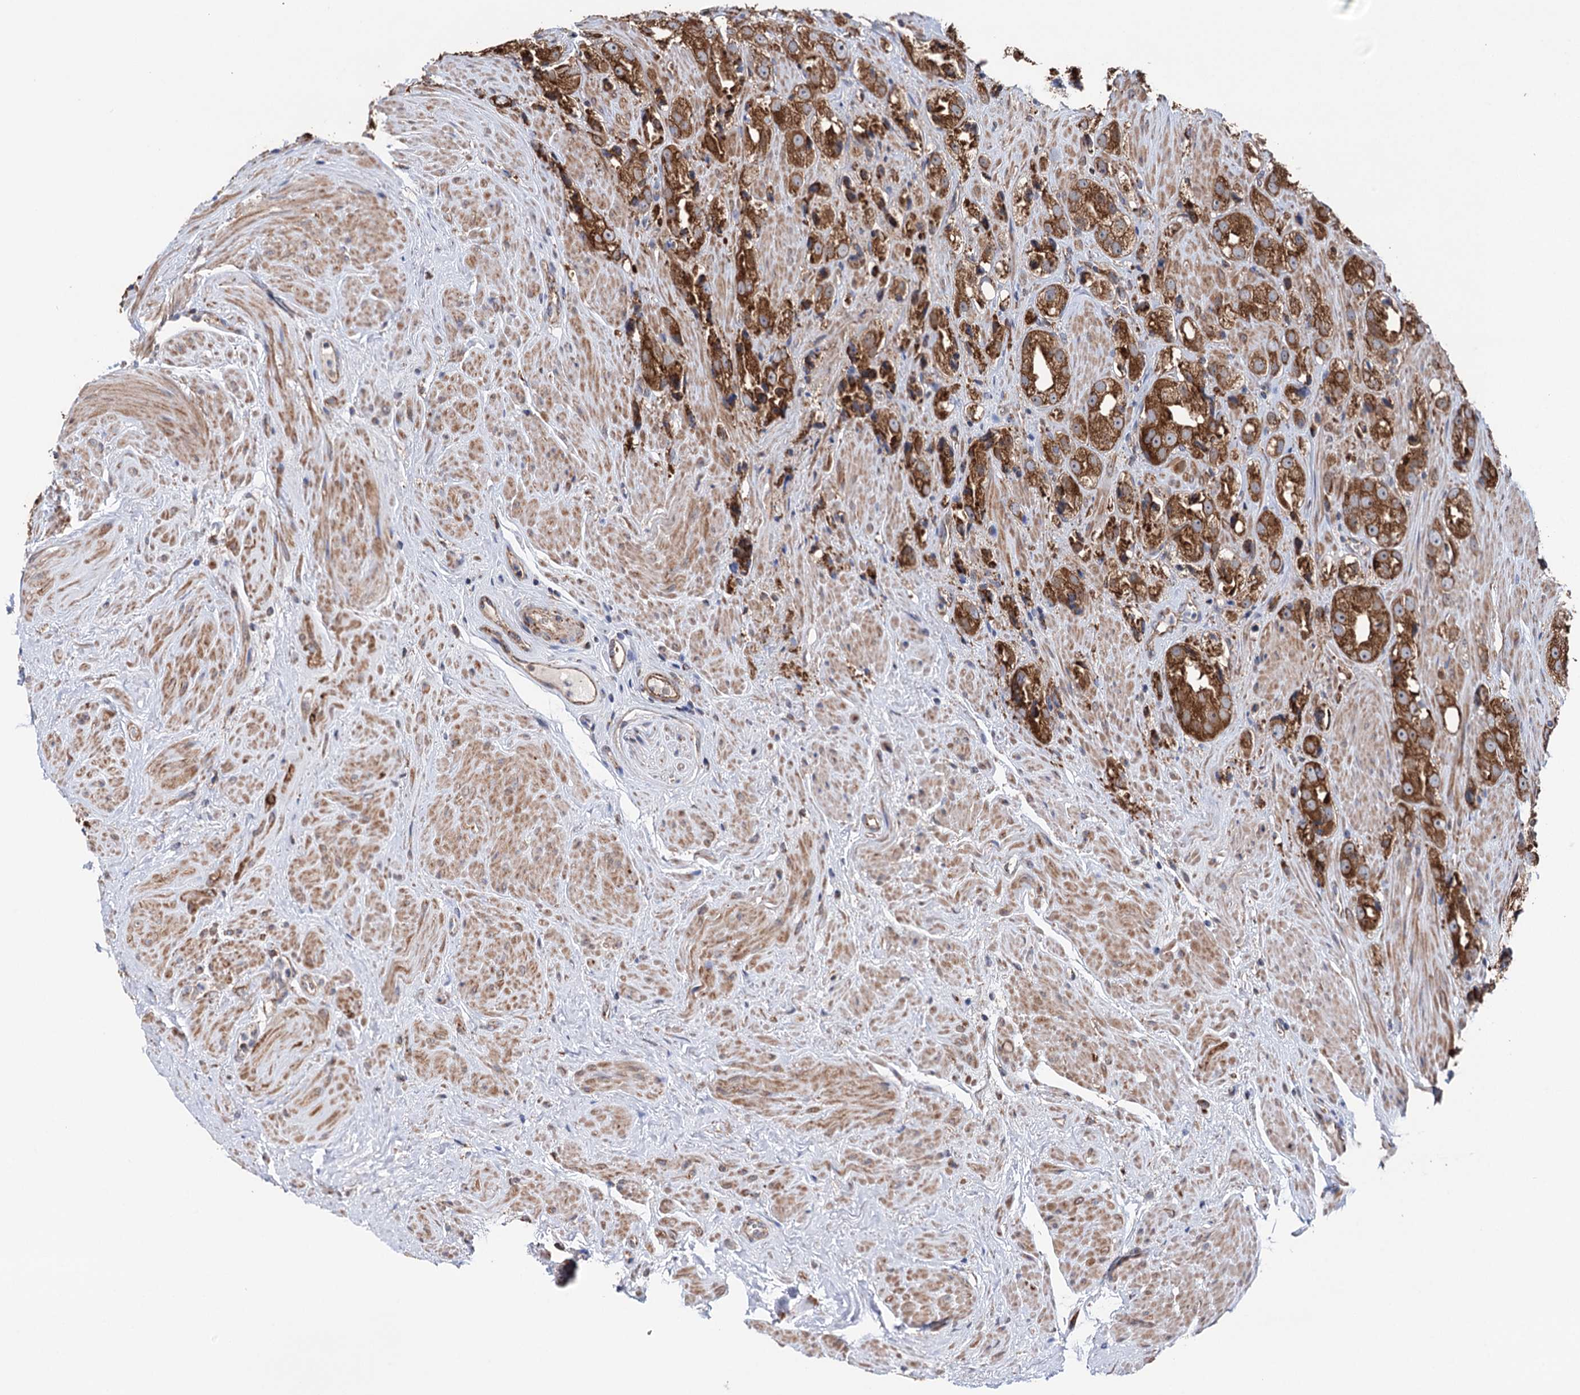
{"staining": {"intensity": "moderate", "quantity": ">75%", "location": "cytoplasmic/membranous"}, "tissue": "prostate cancer", "cell_type": "Tumor cells", "image_type": "cancer", "snomed": [{"axis": "morphology", "description": "Adenocarcinoma, NOS"}, {"axis": "topography", "description": "Prostate"}], "caption": "Prostate adenocarcinoma stained with DAB immunohistochemistry exhibits medium levels of moderate cytoplasmic/membranous staining in about >75% of tumor cells.", "gene": "SUCLA2", "patient": {"sex": "male", "age": 79}}